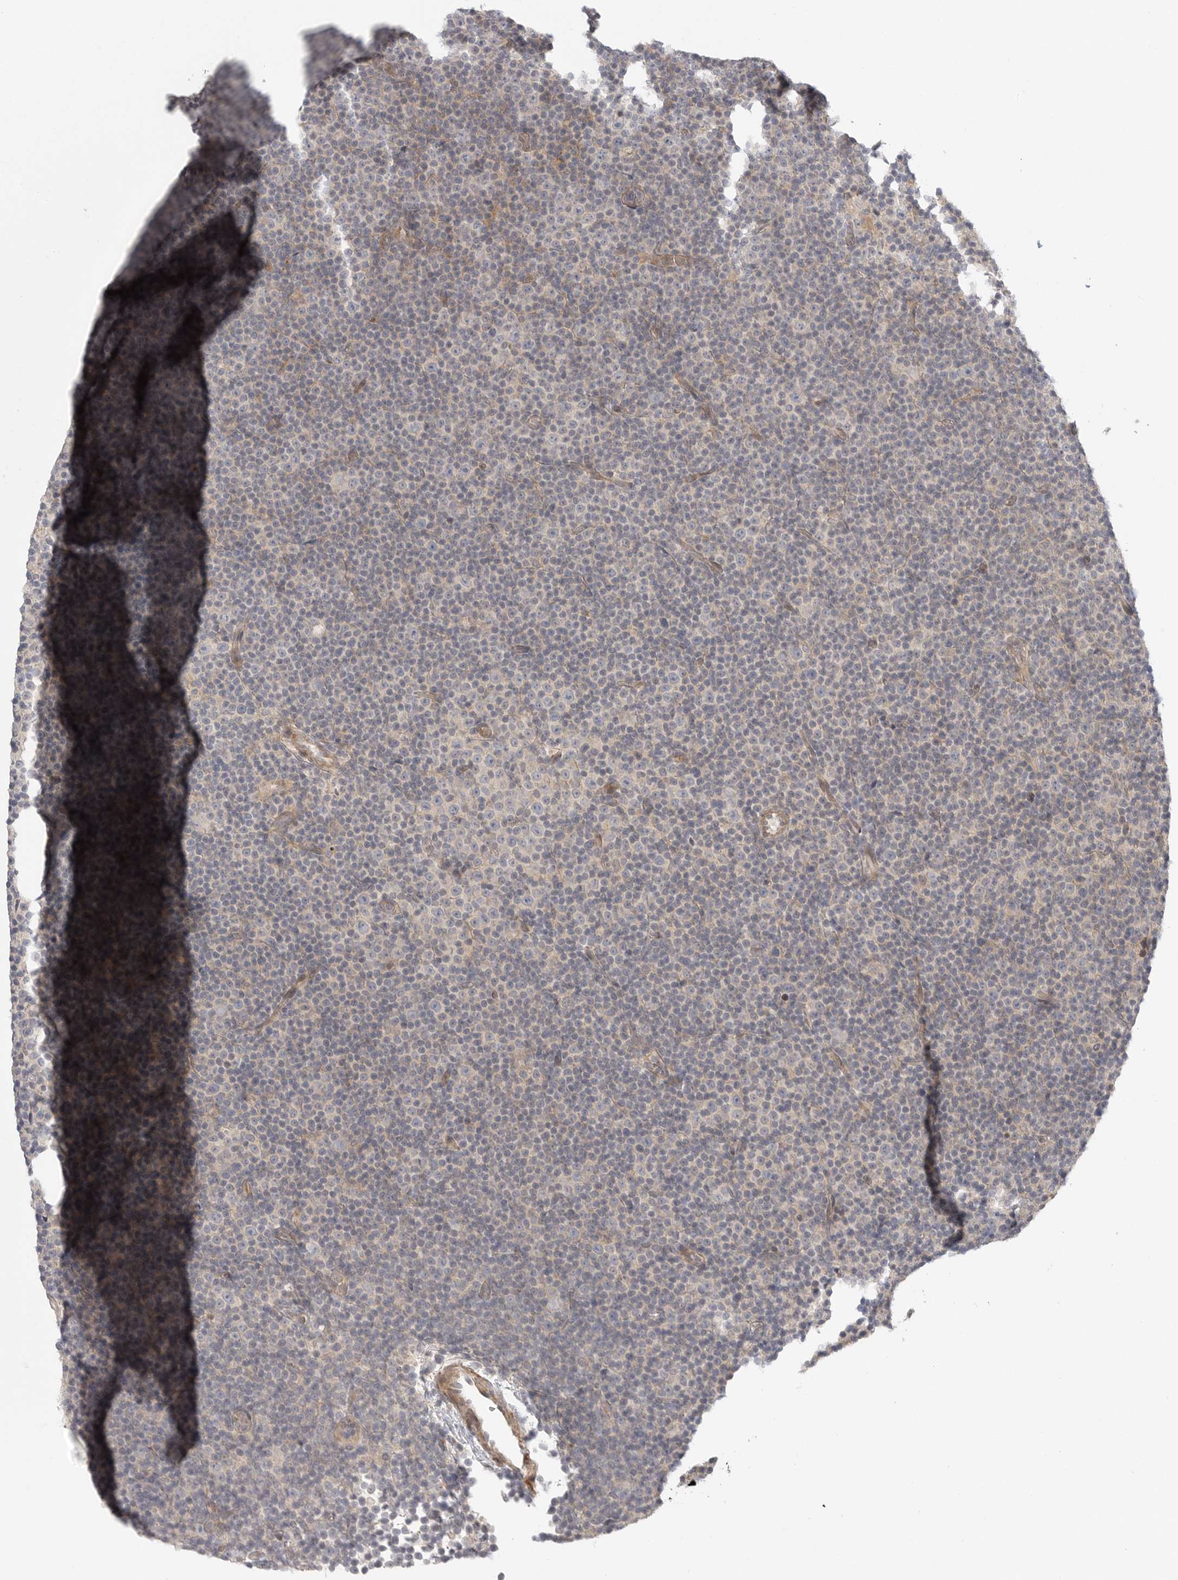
{"staining": {"intensity": "negative", "quantity": "none", "location": "none"}, "tissue": "lymphoma", "cell_type": "Tumor cells", "image_type": "cancer", "snomed": [{"axis": "morphology", "description": "Malignant lymphoma, non-Hodgkin's type, Low grade"}, {"axis": "topography", "description": "Lymph node"}], "caption": "There is no significant expression in tumor cells of malignant lymphoma, non-Hodgkin's type (low-grade).", "gene": "CCPG1", "patient": {"sex": "female", "age": 67}}